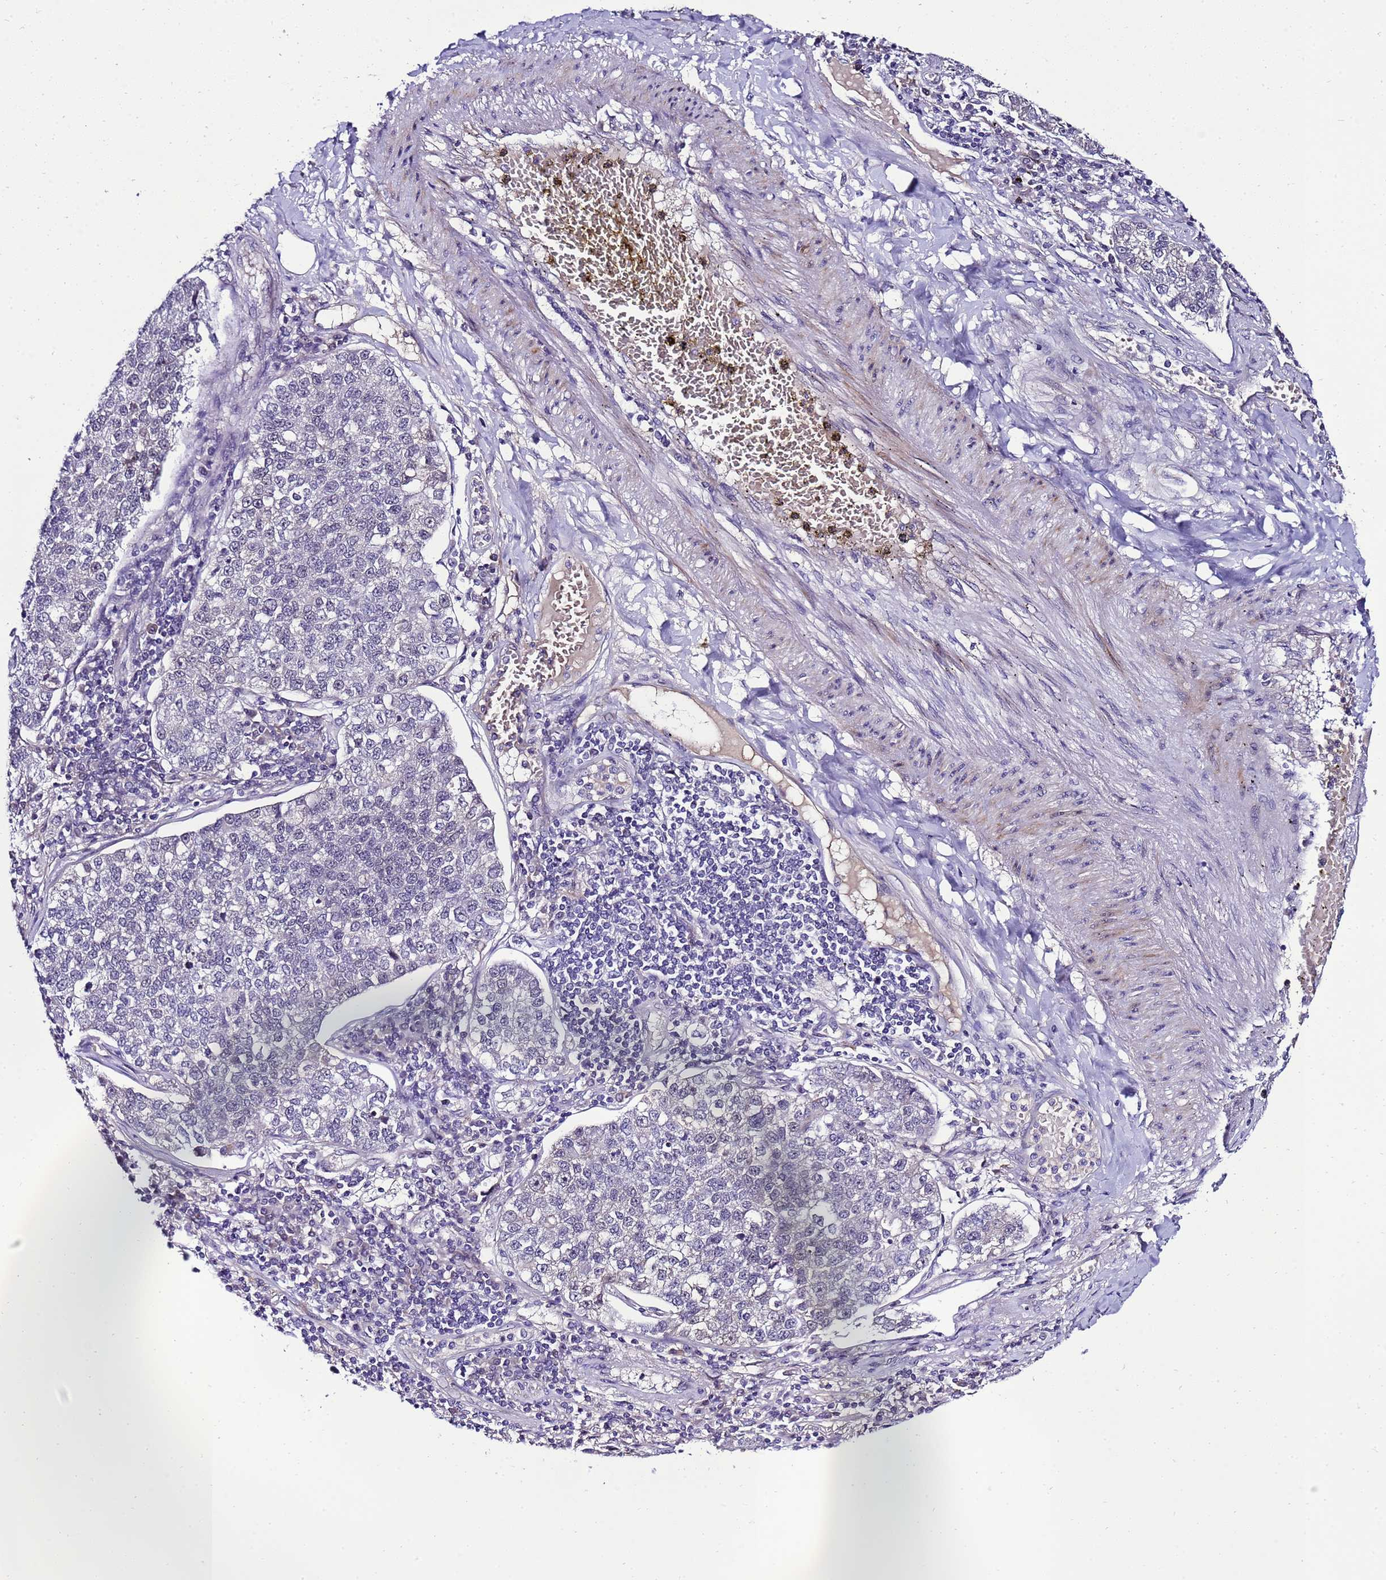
{"staining": {"intensity": "negative", "quantity": "none", "location": "none"}, "tissue": "lung cancer", "cell_type": "Tumor cells", "image_type": "cancer", "snomed": [{"axis": "morphology", "description": "Adenocarcinoma, NOS"}, {"axis": "topography", "description": "Lung"}], "caption": "The photomicrograph reveals no significant staining in tumor cells of adenocarcinoma (lung).", "gene": "C19orf47", "patient": {"sex": "male", "age": 49}}